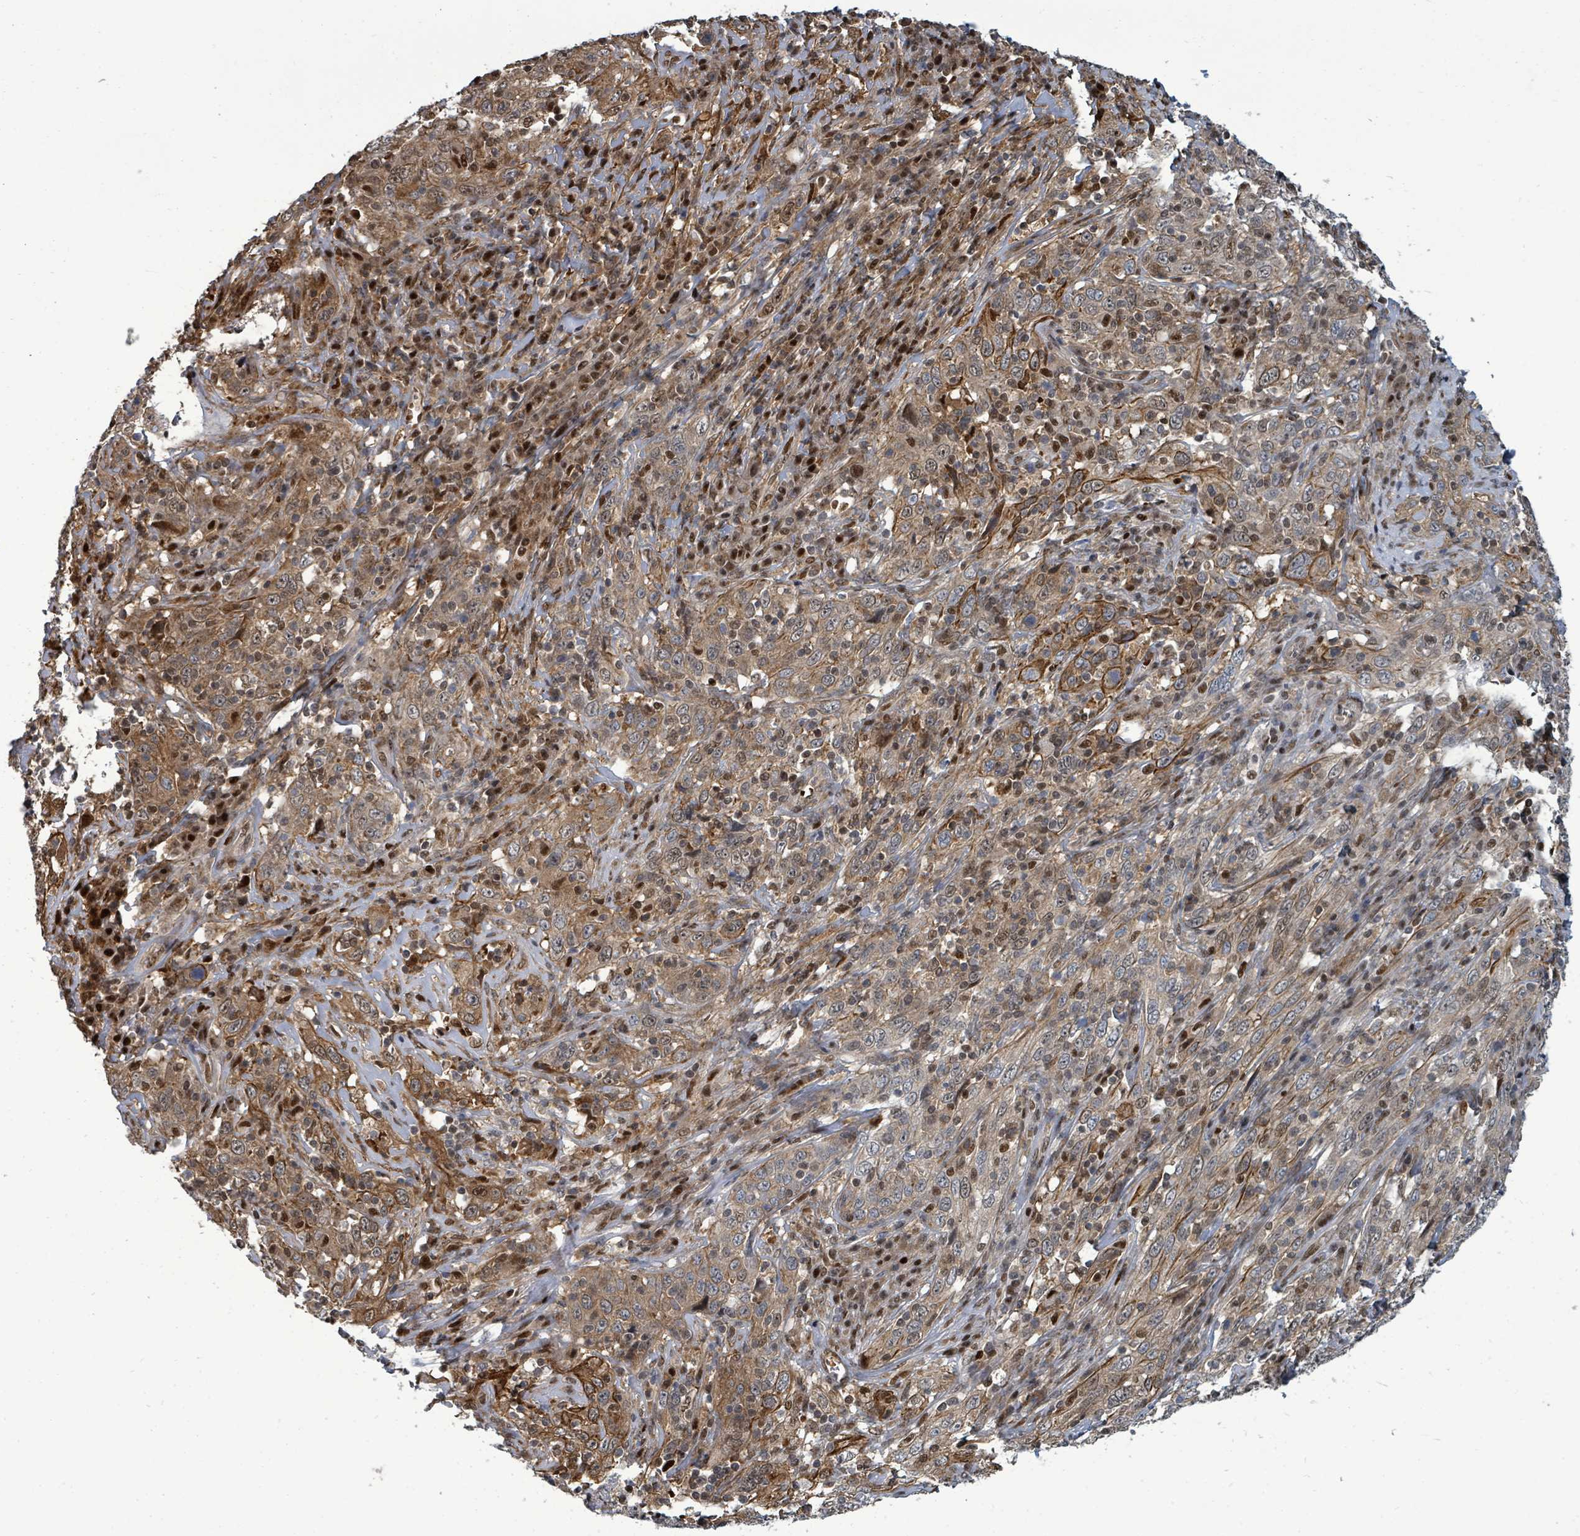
{"staining": {"intensity": "moderate", "quantity": ">75%", "location": "cytoplasmic/membranous,nuclear"}, "tissue": "cervical cancer", "cell_type": "Tumor cells", "image_type": "cancer", "snomed": [{"axis": "morphology", "description": "Squamous cell carcinoma, NOS"}, {"axis": "topography", "description": "Cervix"}], "caption": "Protein staining of cervical squamous cell carcinoma tissue reveals moderate cytoplasmic/membranous and nuclear positivity in about >75% of tumor cells.", "gene": "TRDMT1", "patient": {"sex": "female", "age": 46}}